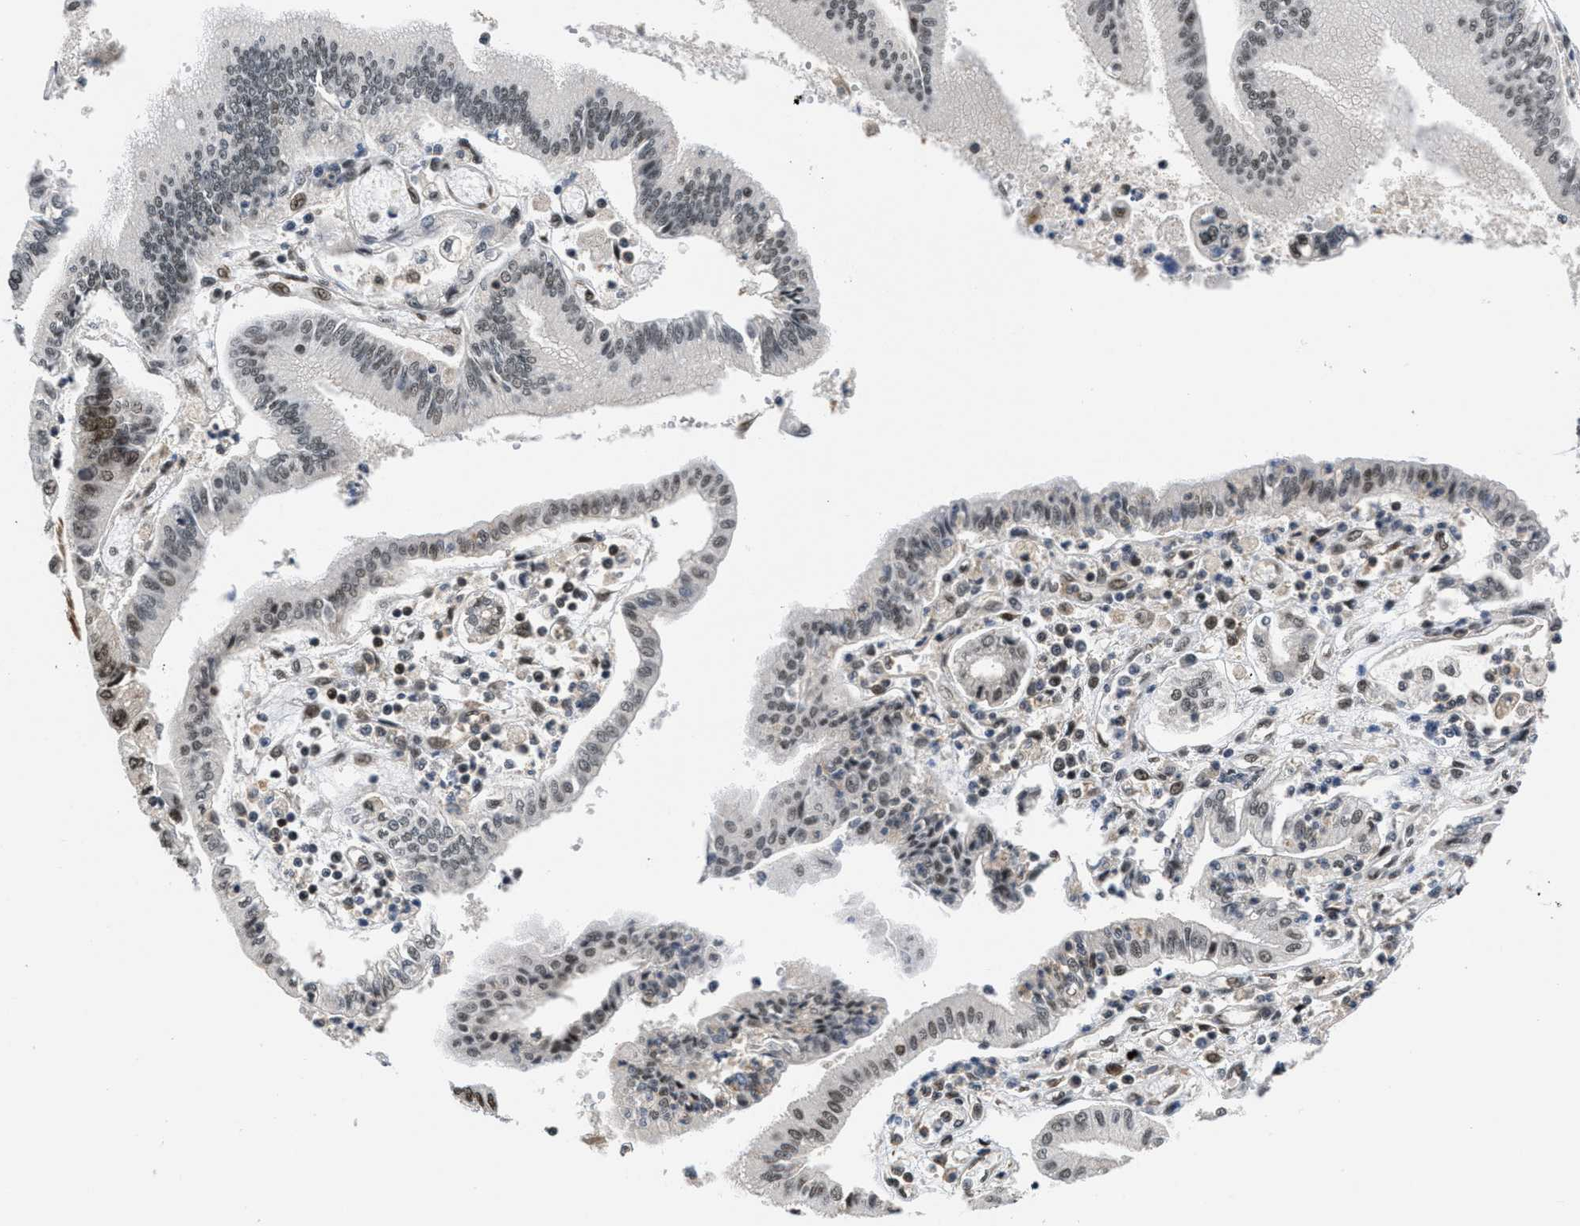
{"staining": {"intensity": "negative", "quantity": "none", "location": "none"}, "tissue": "pancreatic cancer", "cell_type": "Tumor cells", "image_type": "cancer", "snomed": [{"axis": "morphology", "description": "Adenocarcinoma, NOS"}, {"axis": "topography", "description": "Pancreas"}], "caption": "This is a histopathology image of immunohistochemistry (IHC) staining of pancreatic cancer, which shows no expression in tumor cells. (Stains: DAB (3,3'-diaminobenzidine) immunohistochemistry with hematoxylin counter stain, Microscopy: brightfield microscopy at high magnification).", "gene": "CUL4B", "patient": {"sex": "male", "age": 56}}